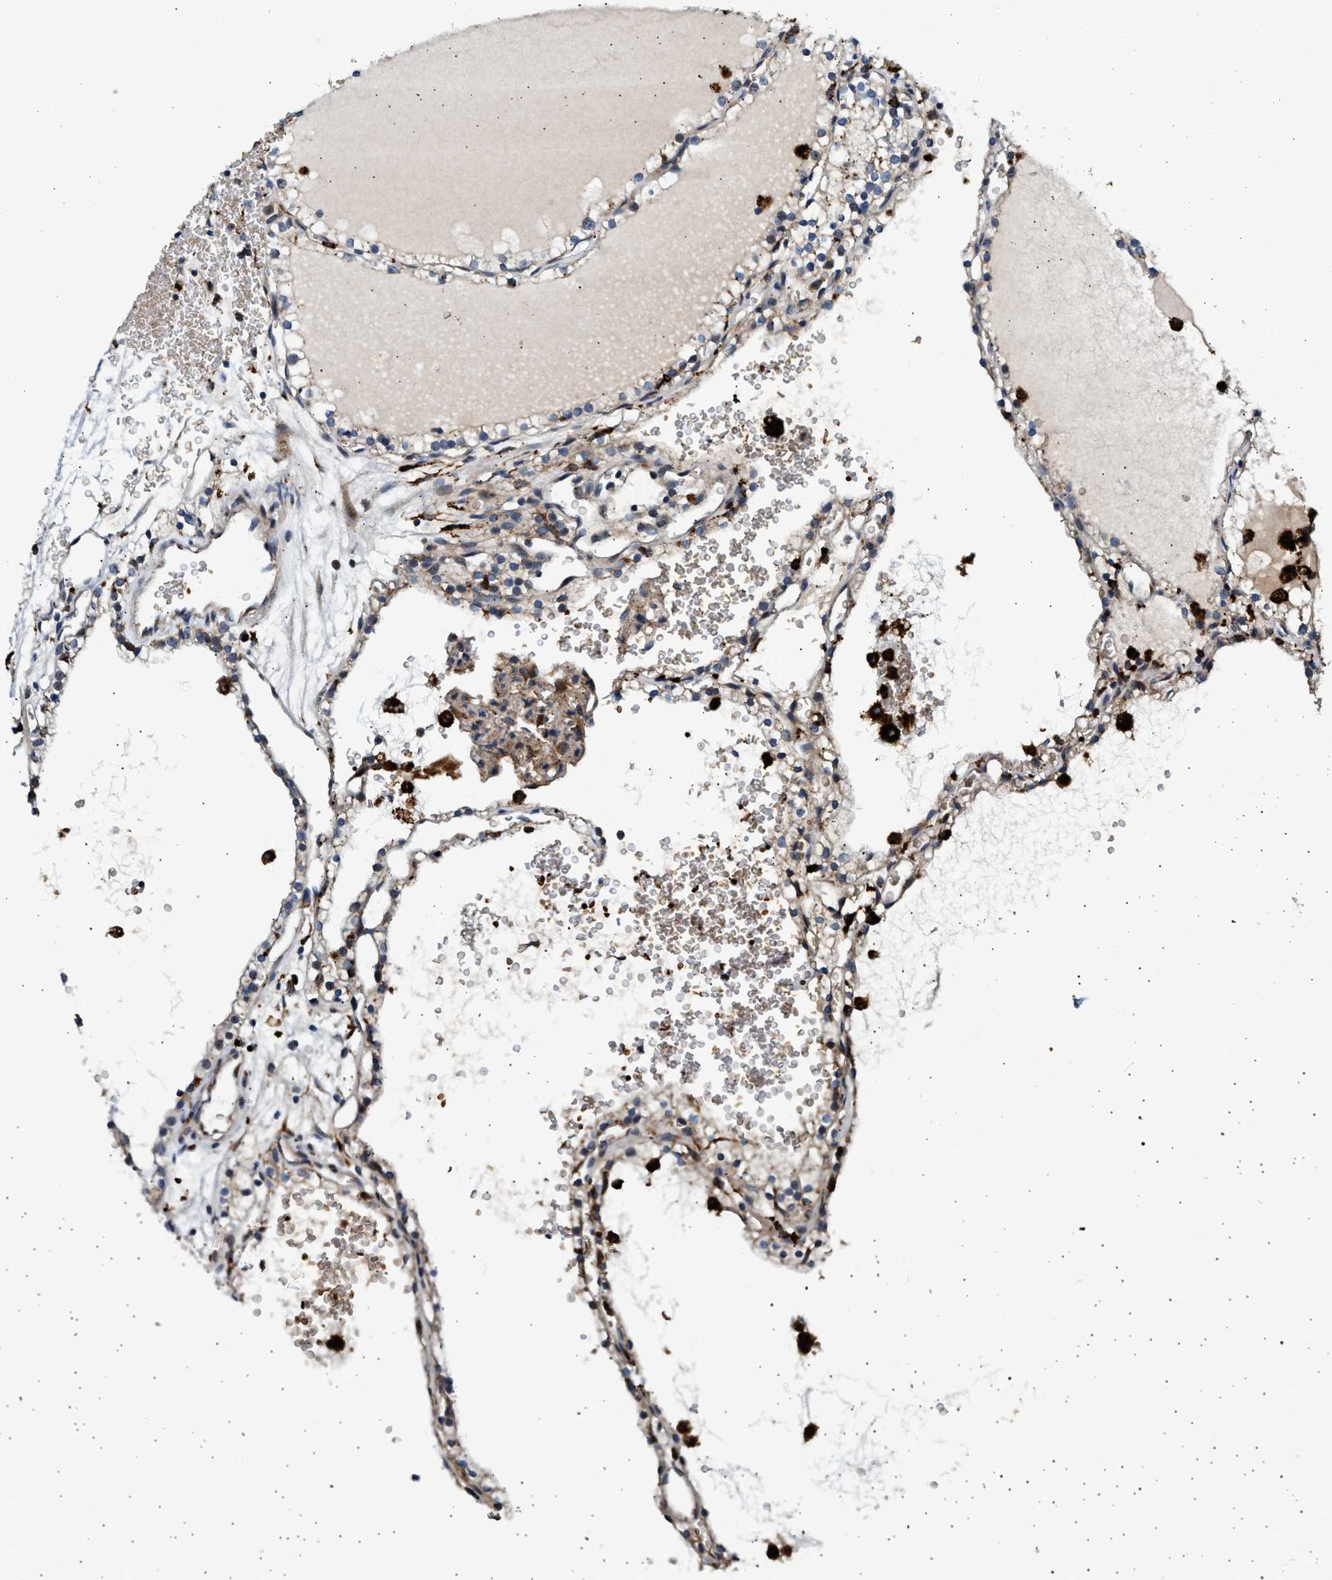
{"staining": {"intensity": "negative", "quantity": "none", "location": "none"}, "tissue": "renal cancer", "cell_type": "Tumor cells", "image_type": "cancer", "snomed": [{"axis": "morphology", "description": "Adenocarcinoma, NOS"}, {"axis": "topography", "description": "Kidney"}], "caption": "Renal adenocarcinoma was stained to show a protein in brown. There is no significant staining in tumor cells.", "gene": "PLD3", "patient": {"sex": "female", "age": 41}}